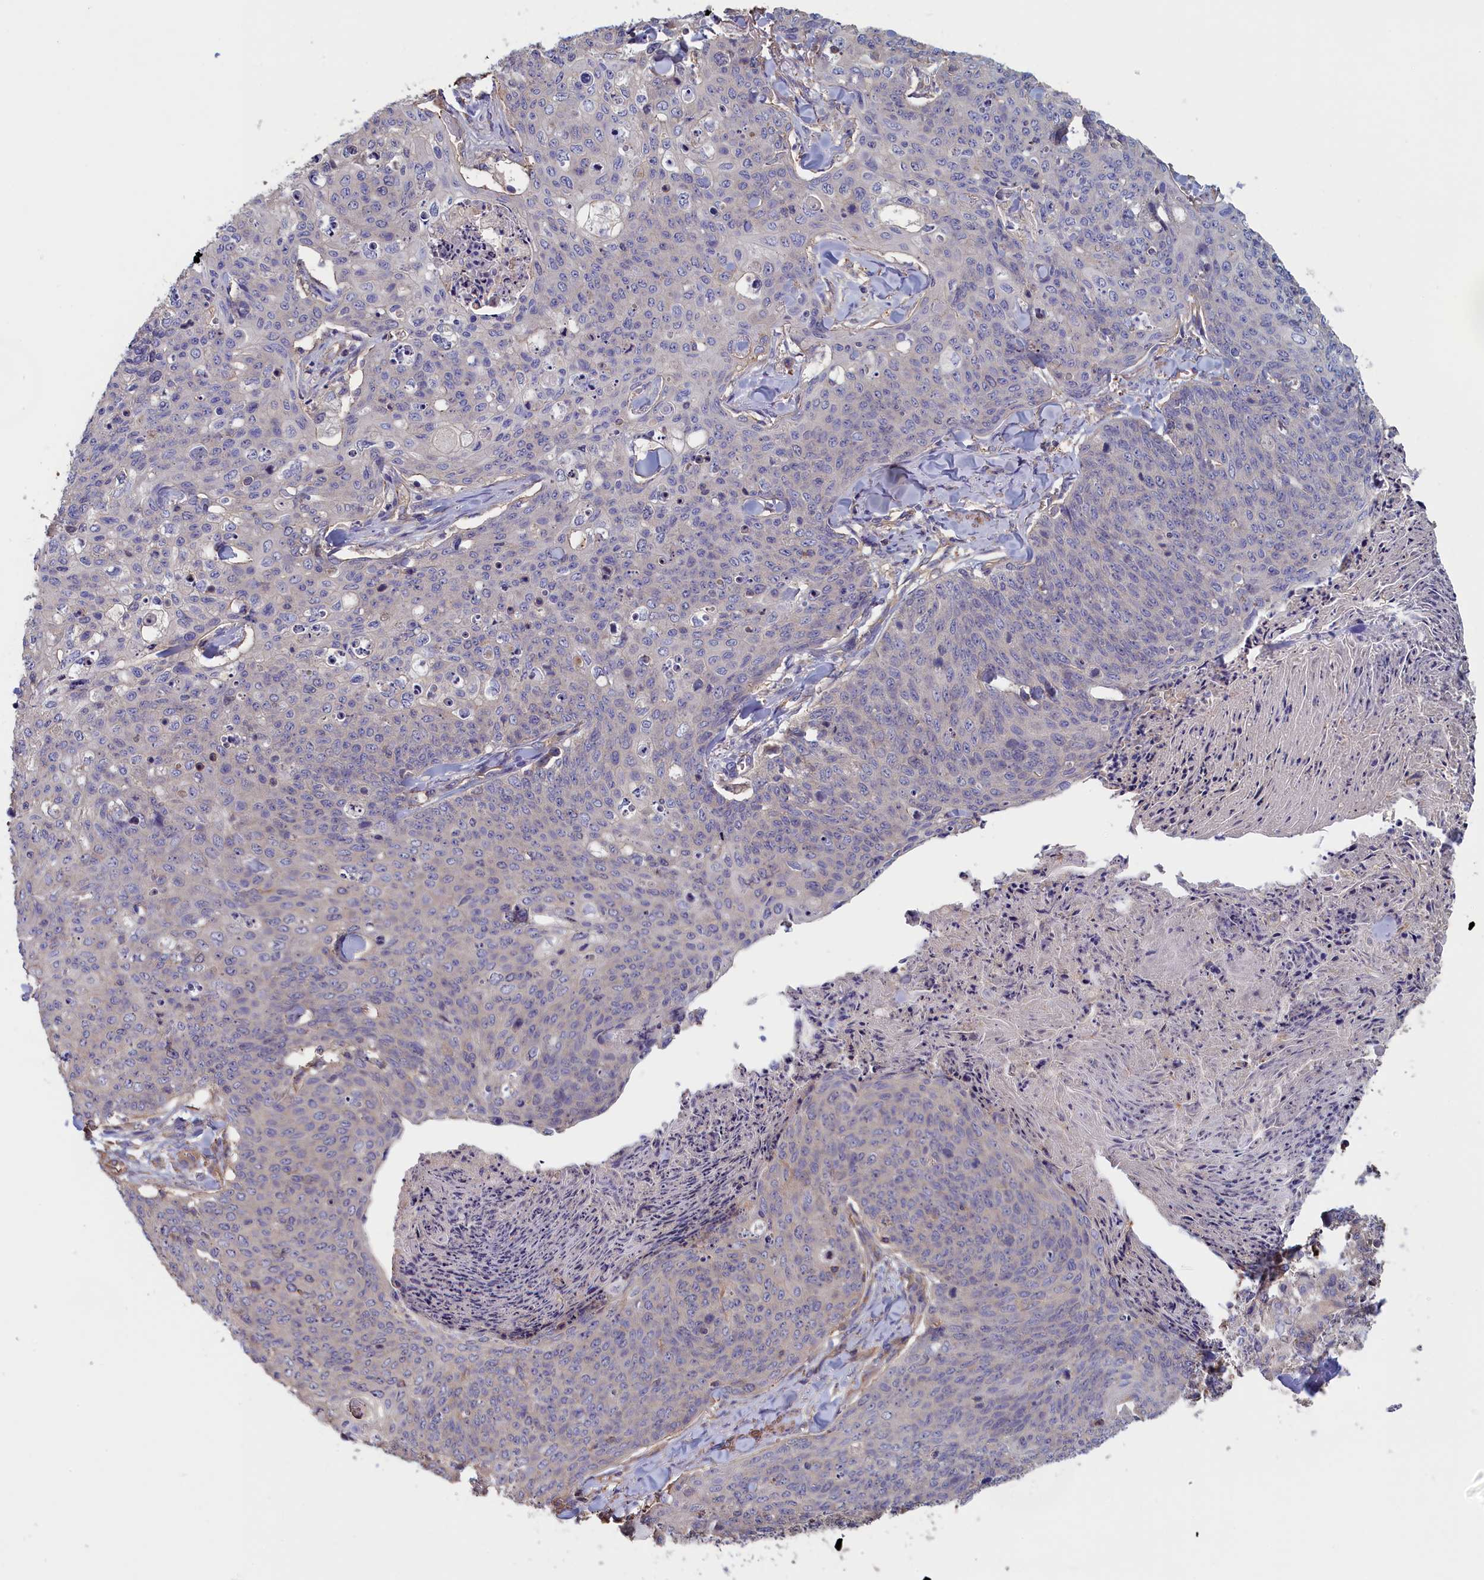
{"staining": {"intensity": "negative", "quantity": "none", "location": "none"}, "tissue": "skin cancer", "cell_type": "Tumor cells", "image_type": "cancer", "snomed": [{"axis": "morphology", "description": "Squamous cell carcinoma, NOS"}, {"axis": "topography", "description": "Skin"}, {"axis": "topography", "description": "Vulva"}], "caption": "Immunohistochemistry (IHC) image of human skin cancer stained for a protein (brown), which exhibits no expression in tumor cells. (IHC, brightfield microscopy, high magnification).", "gene": "ANKRD2", "patient": {"sex": "female", "age": 85}}